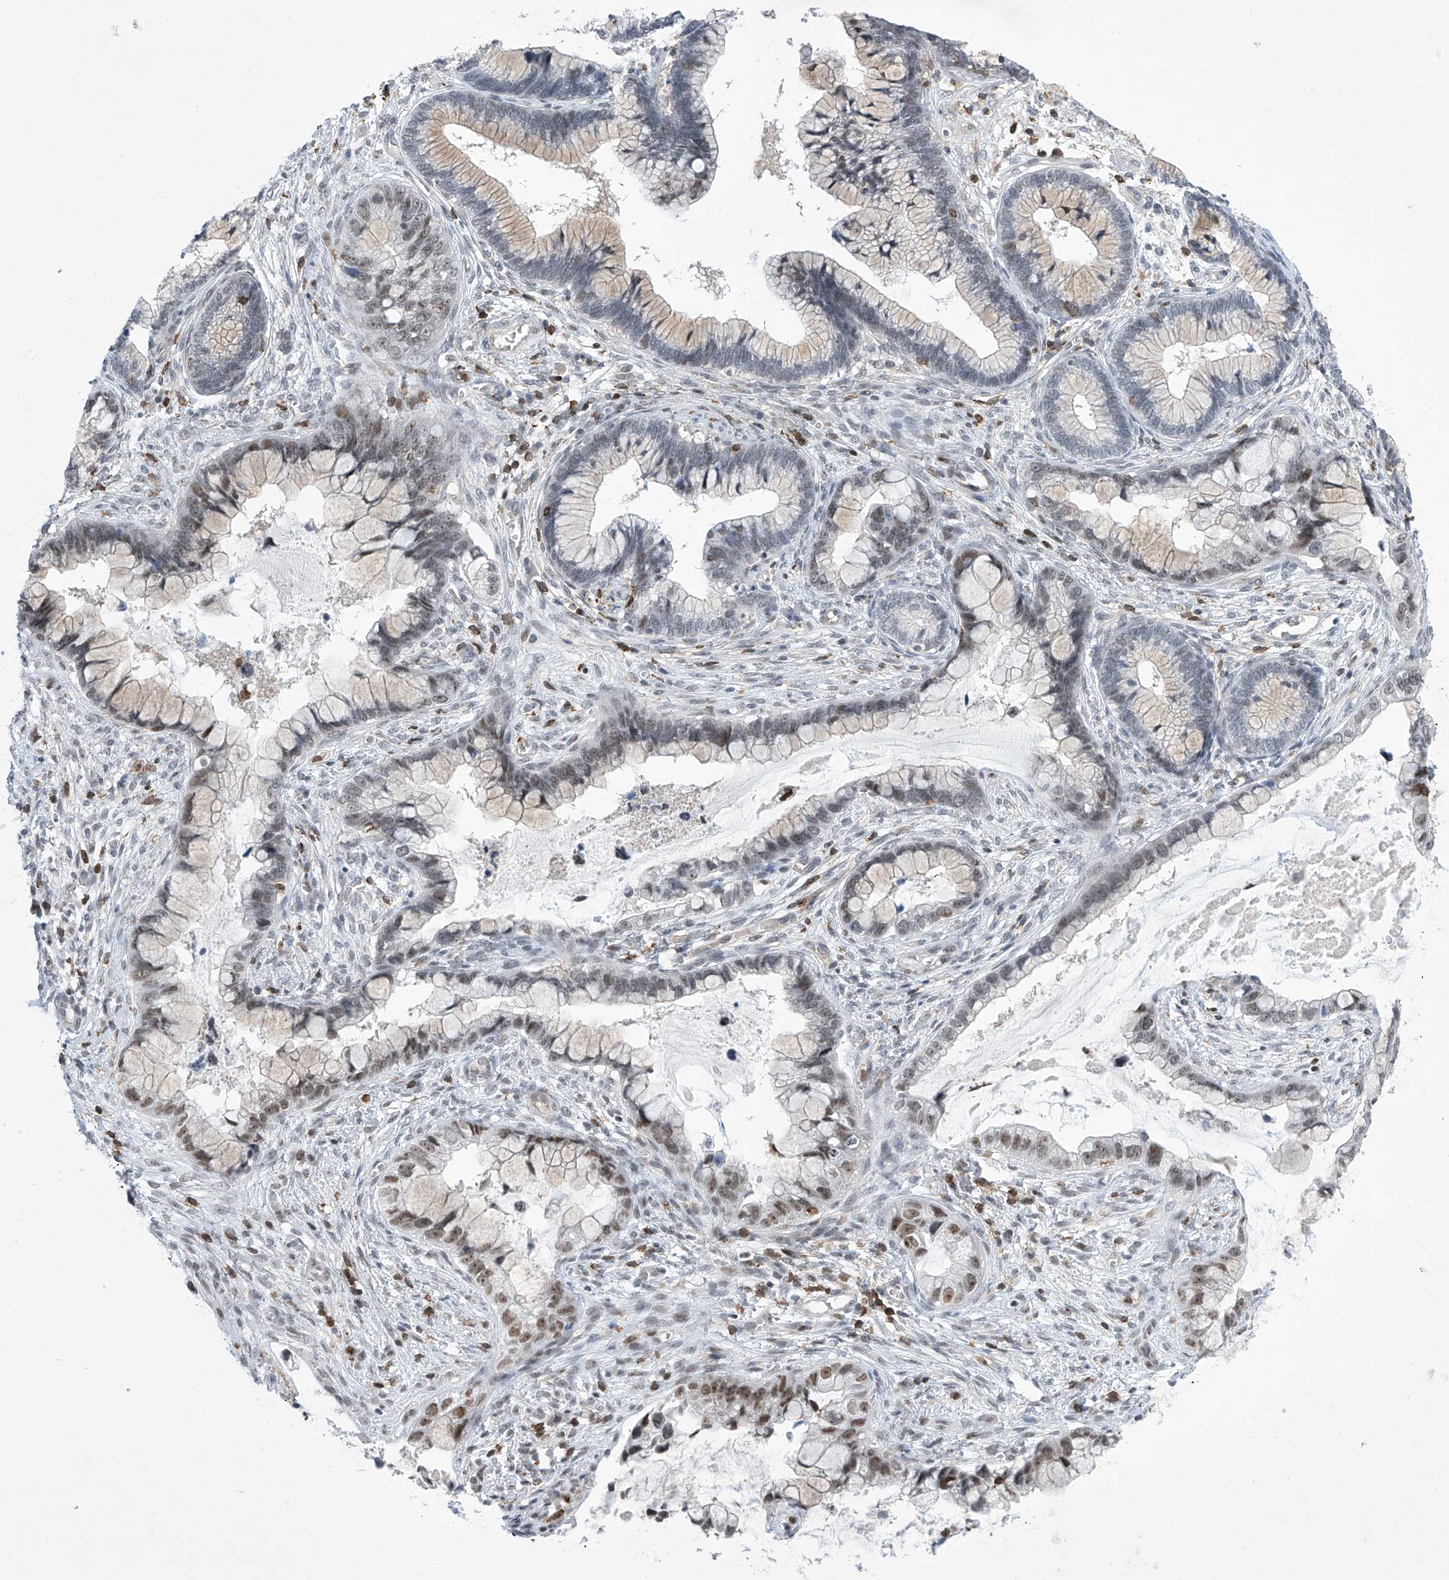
{"staining": {"intensity": "moderate", "quantity": "<25%", "location": "nuclear"}, "tissue": "cervical cancer", "cell_type": "Tumor cells", "image_type": "cancer", "snomed": [{"axis": "morphology", "description": "Adenocarcinoma, NOS"}, {"axis": "topography", "description": "Cervix"}], "caption": "A low amount of moderate nuclear expression is identified in approximately <25% of tumor cells in adenocarcinoma (cervical) tissue. The staining was performed using DAB (3,3'-diaminobenzidine) to visualize the protein expression in brown, while the nuclei were stained in blue with hematoxylin (Magnification: 20x).", "gene": "MSL3", "patient": {"sex": "female", "age": 44}}